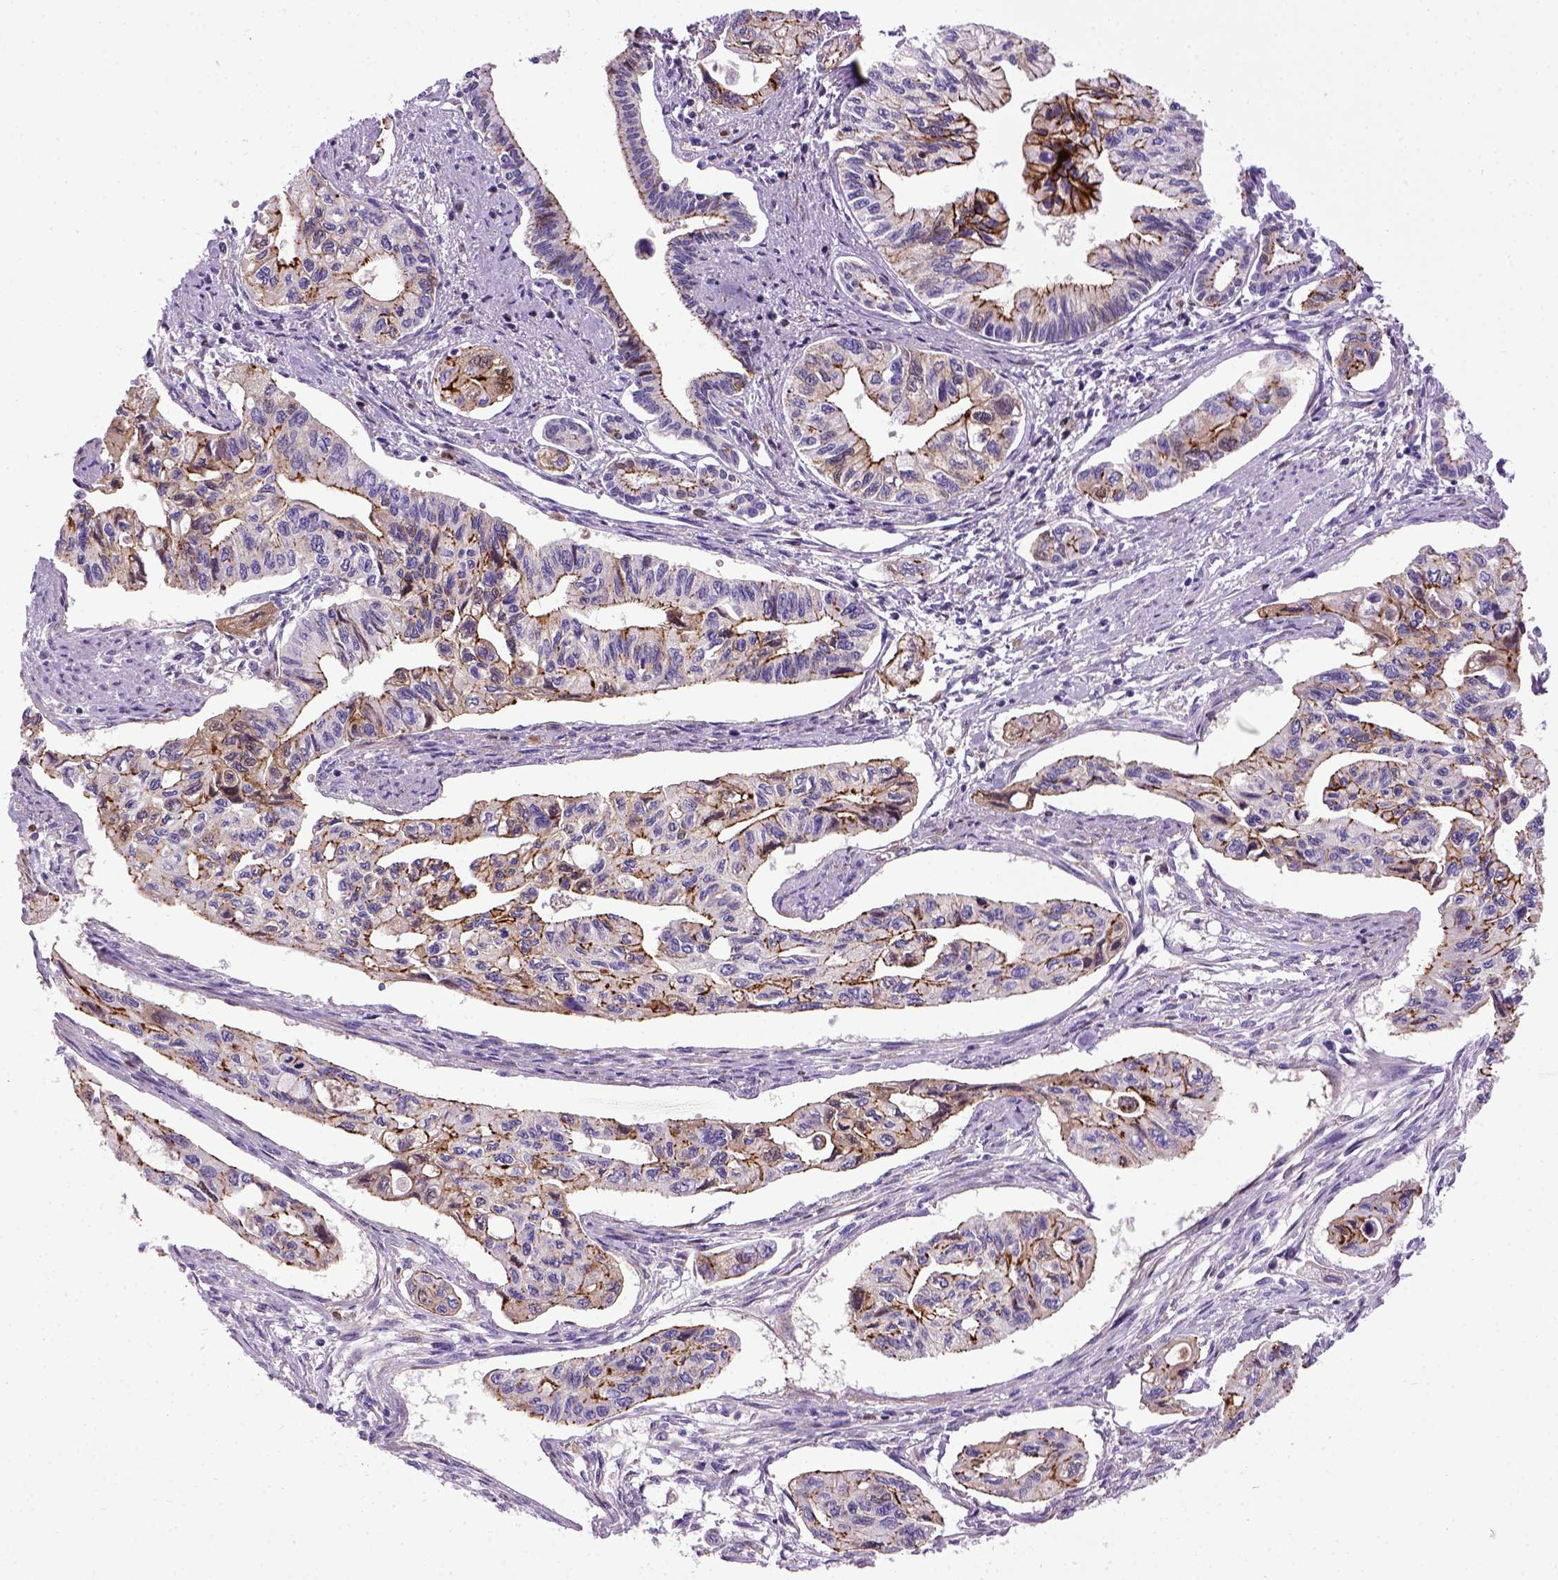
{"staining": {"intensity": "strong", "quantity": ">75%", "location": "cytoplasmic/membranous"}, "tissue": "pancreatic cancer", "cell_type": "Tumor cells", "image_type": "cancer", "snomed": [{"axis": "morphology", "description": "Adenocarcinoma, NOS"}, {"axis": "topography", "description": "Pancreas"}], "caption": "Approximately >75% of tumor cells in human pancreatic cancer show strong cytoplasmic/membranous protein positivity as visualized by brown immunohistochemical staining.", "gene": "CDH1", "patient": {"sex": "female", "age": 76}}